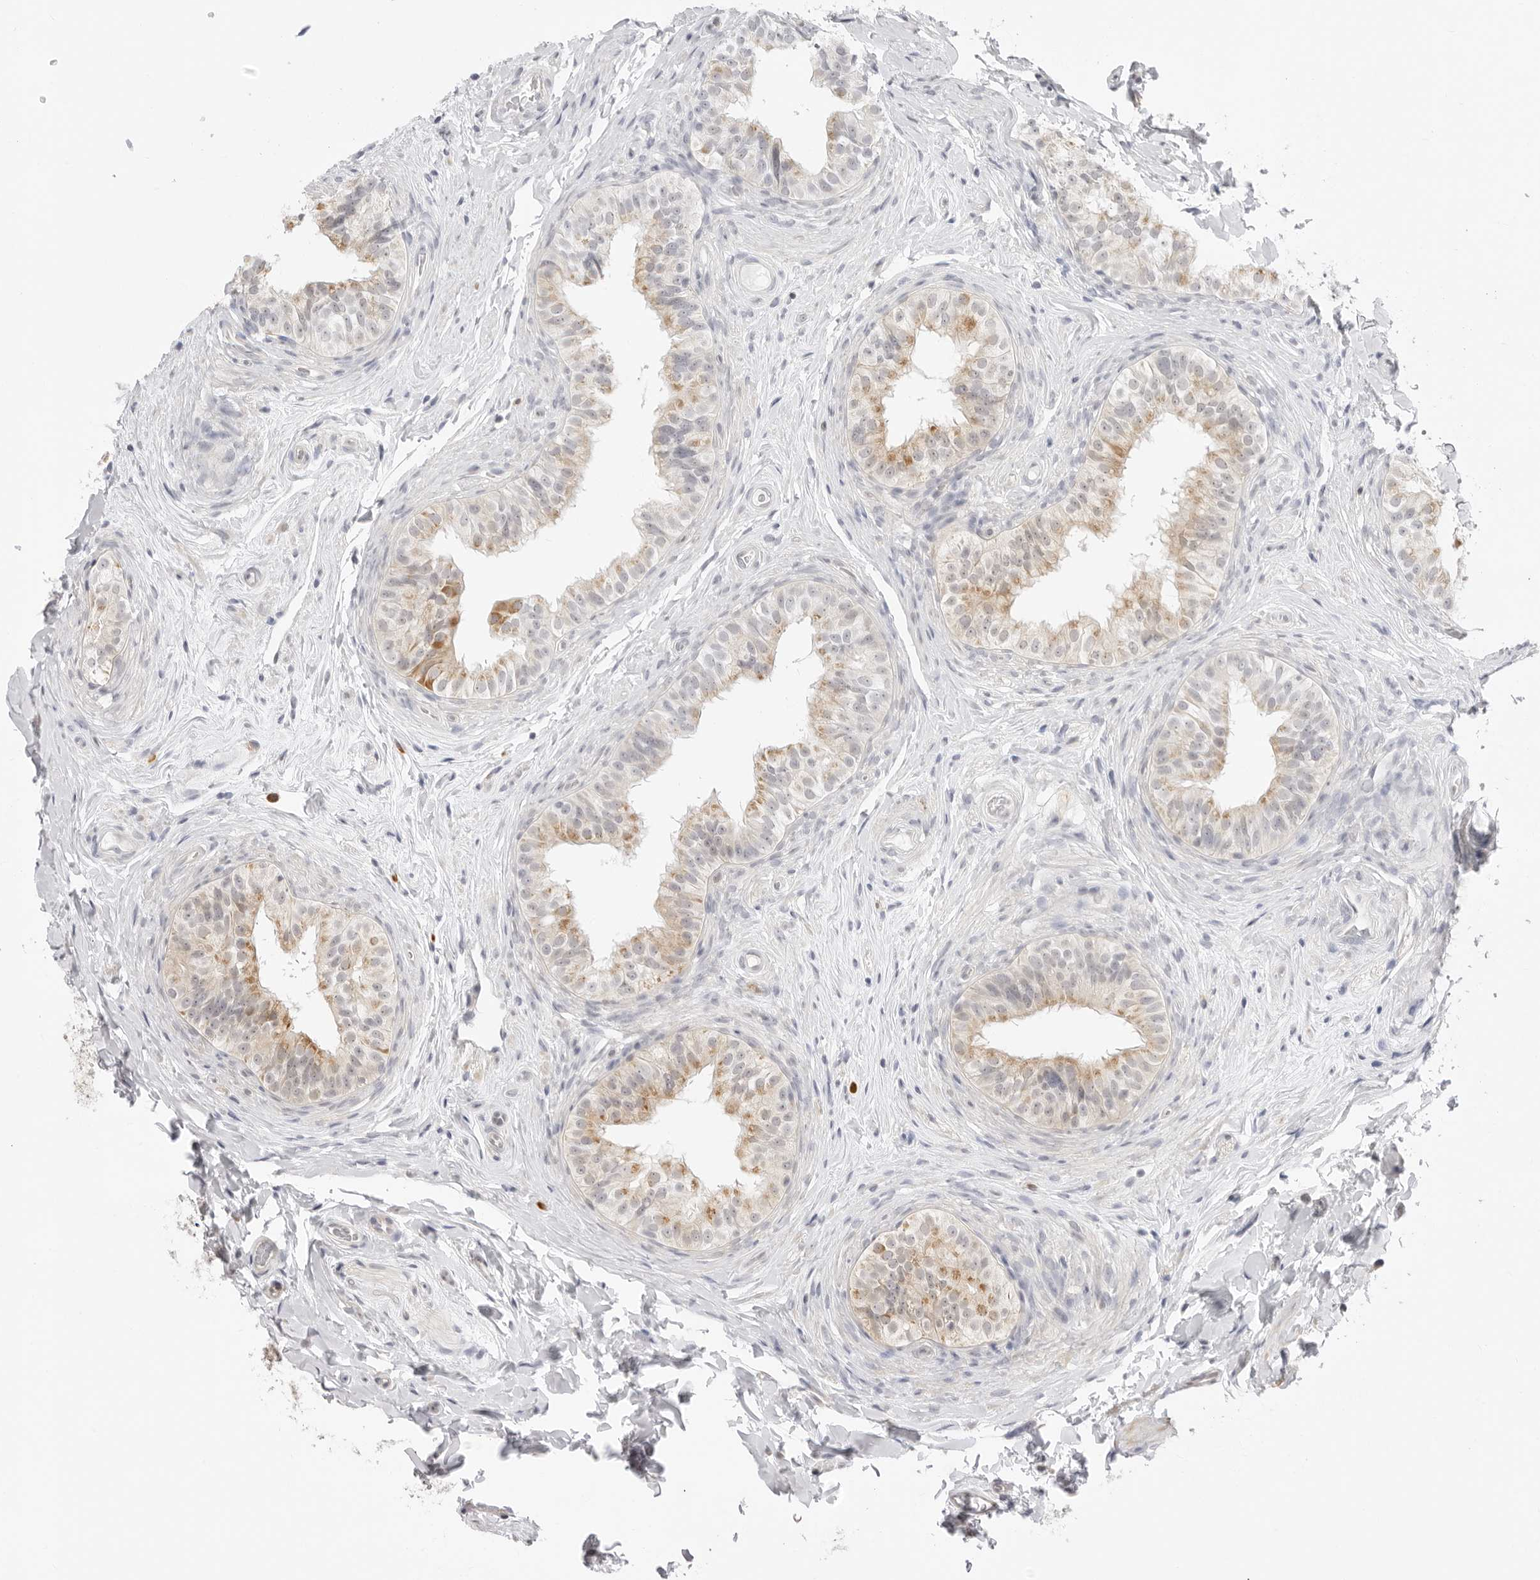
{"staining": {"intensity": "moderate", "quantity": "25%-75%", "location": "cytoplasmic/membranous"}, "tissue": "epididymis", "cell_type": "Glandular cells", "image_type": "normal", "snomed": [{"axis": "morphology", "description": "Normal tissue, NOS"}, {"axis": "topography", "description": "Epididymis"}], "caption": "Brown immunohistochemical staining in unremarkable epididymis displays moderate cytoplasmic/membranous staining in approximately 25%-75% of glandular cells.", "gene": "FDPS", "patient": {"sex": "male", "age": 49}}